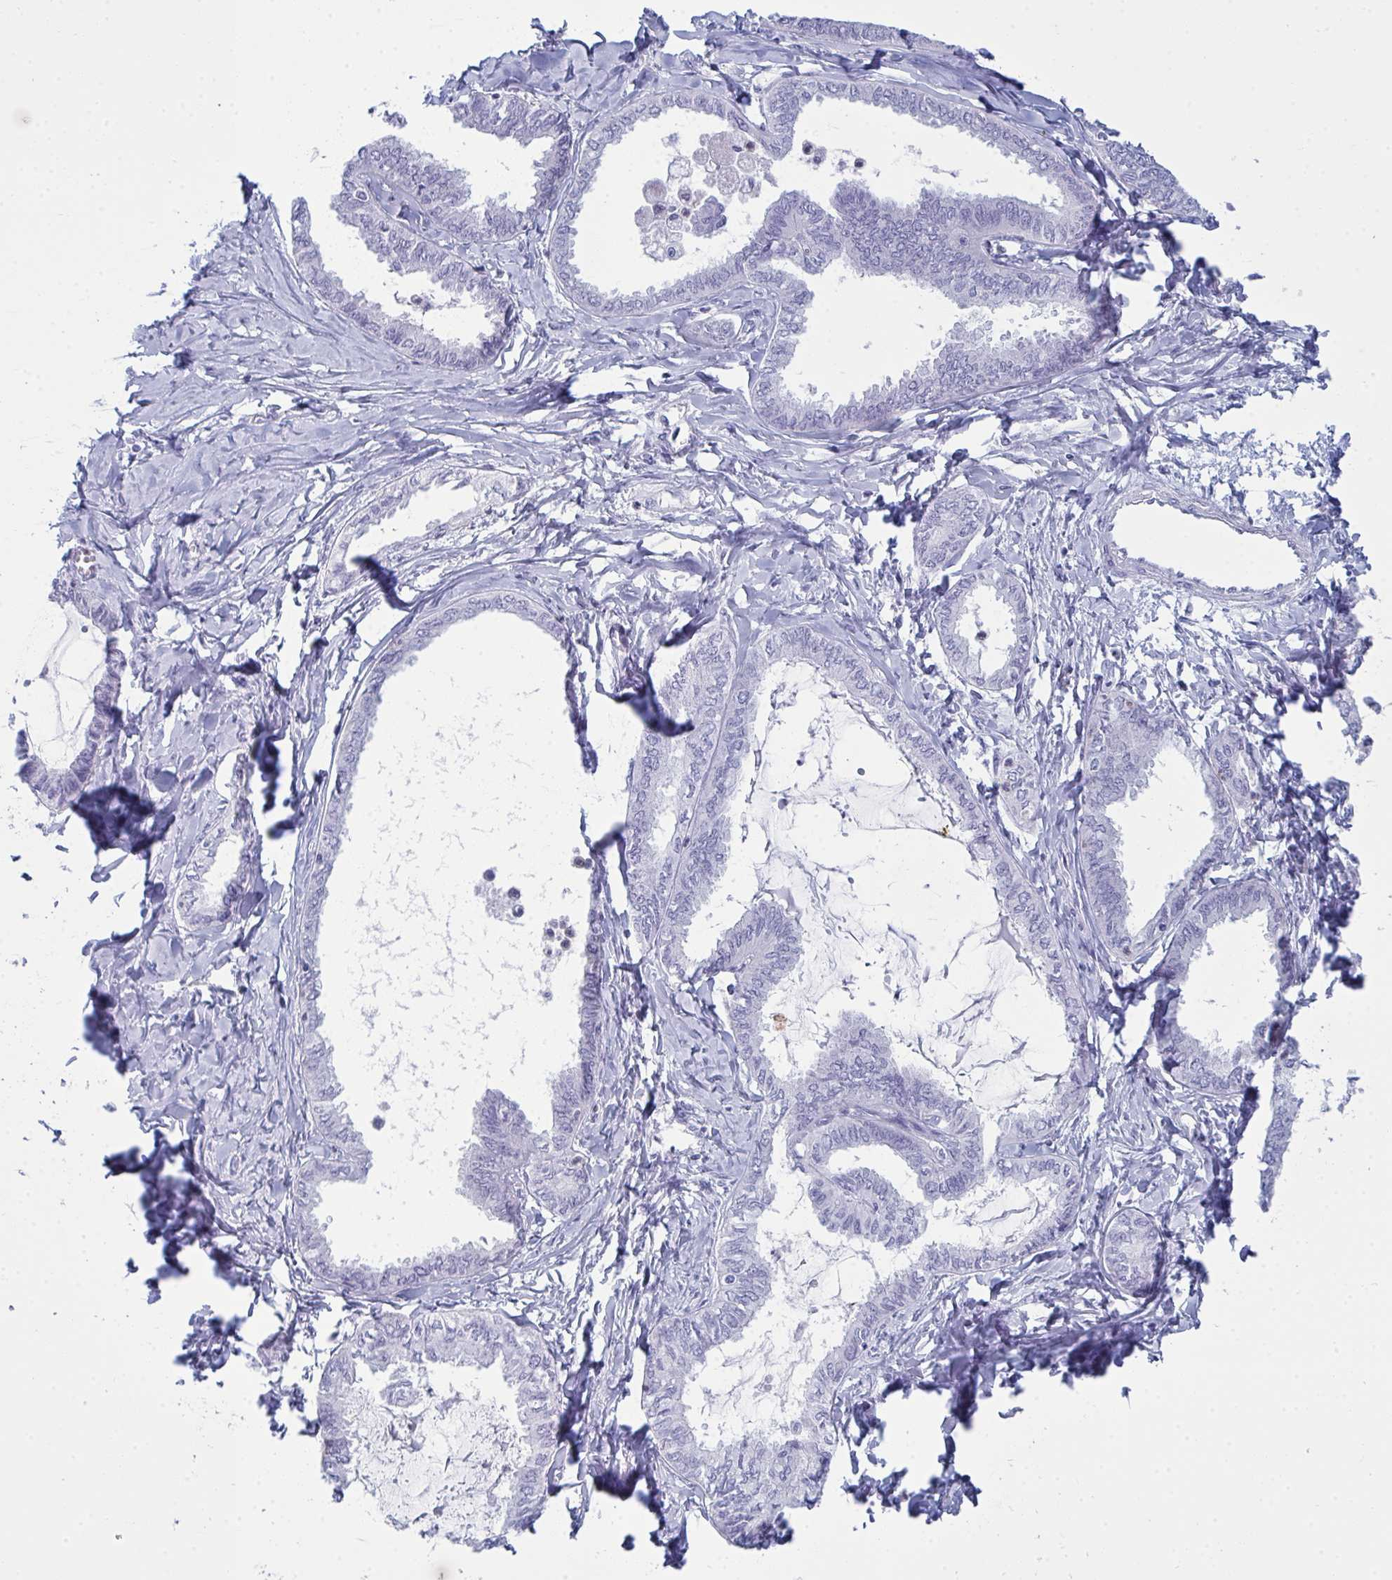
{"staining": {"intensity": "negative", "quantity": "none", "location": "none"}, "tissue": "ovarian cancer", "cell_type": "Tumor cells", "image_type": "cancer", "snomed": [{"axis": "morphology", "description": "Carcinoma, endometroid"}, {"axis": "topography", "description": "Ovary"}], "caption": "This is an IHC photomicrograph of human ovarian cancer (endometroid carcinoma). There is no expression in tumor cells.", "gene": "SERPINB10", "patient": {"sex": "female", "age": 70}}